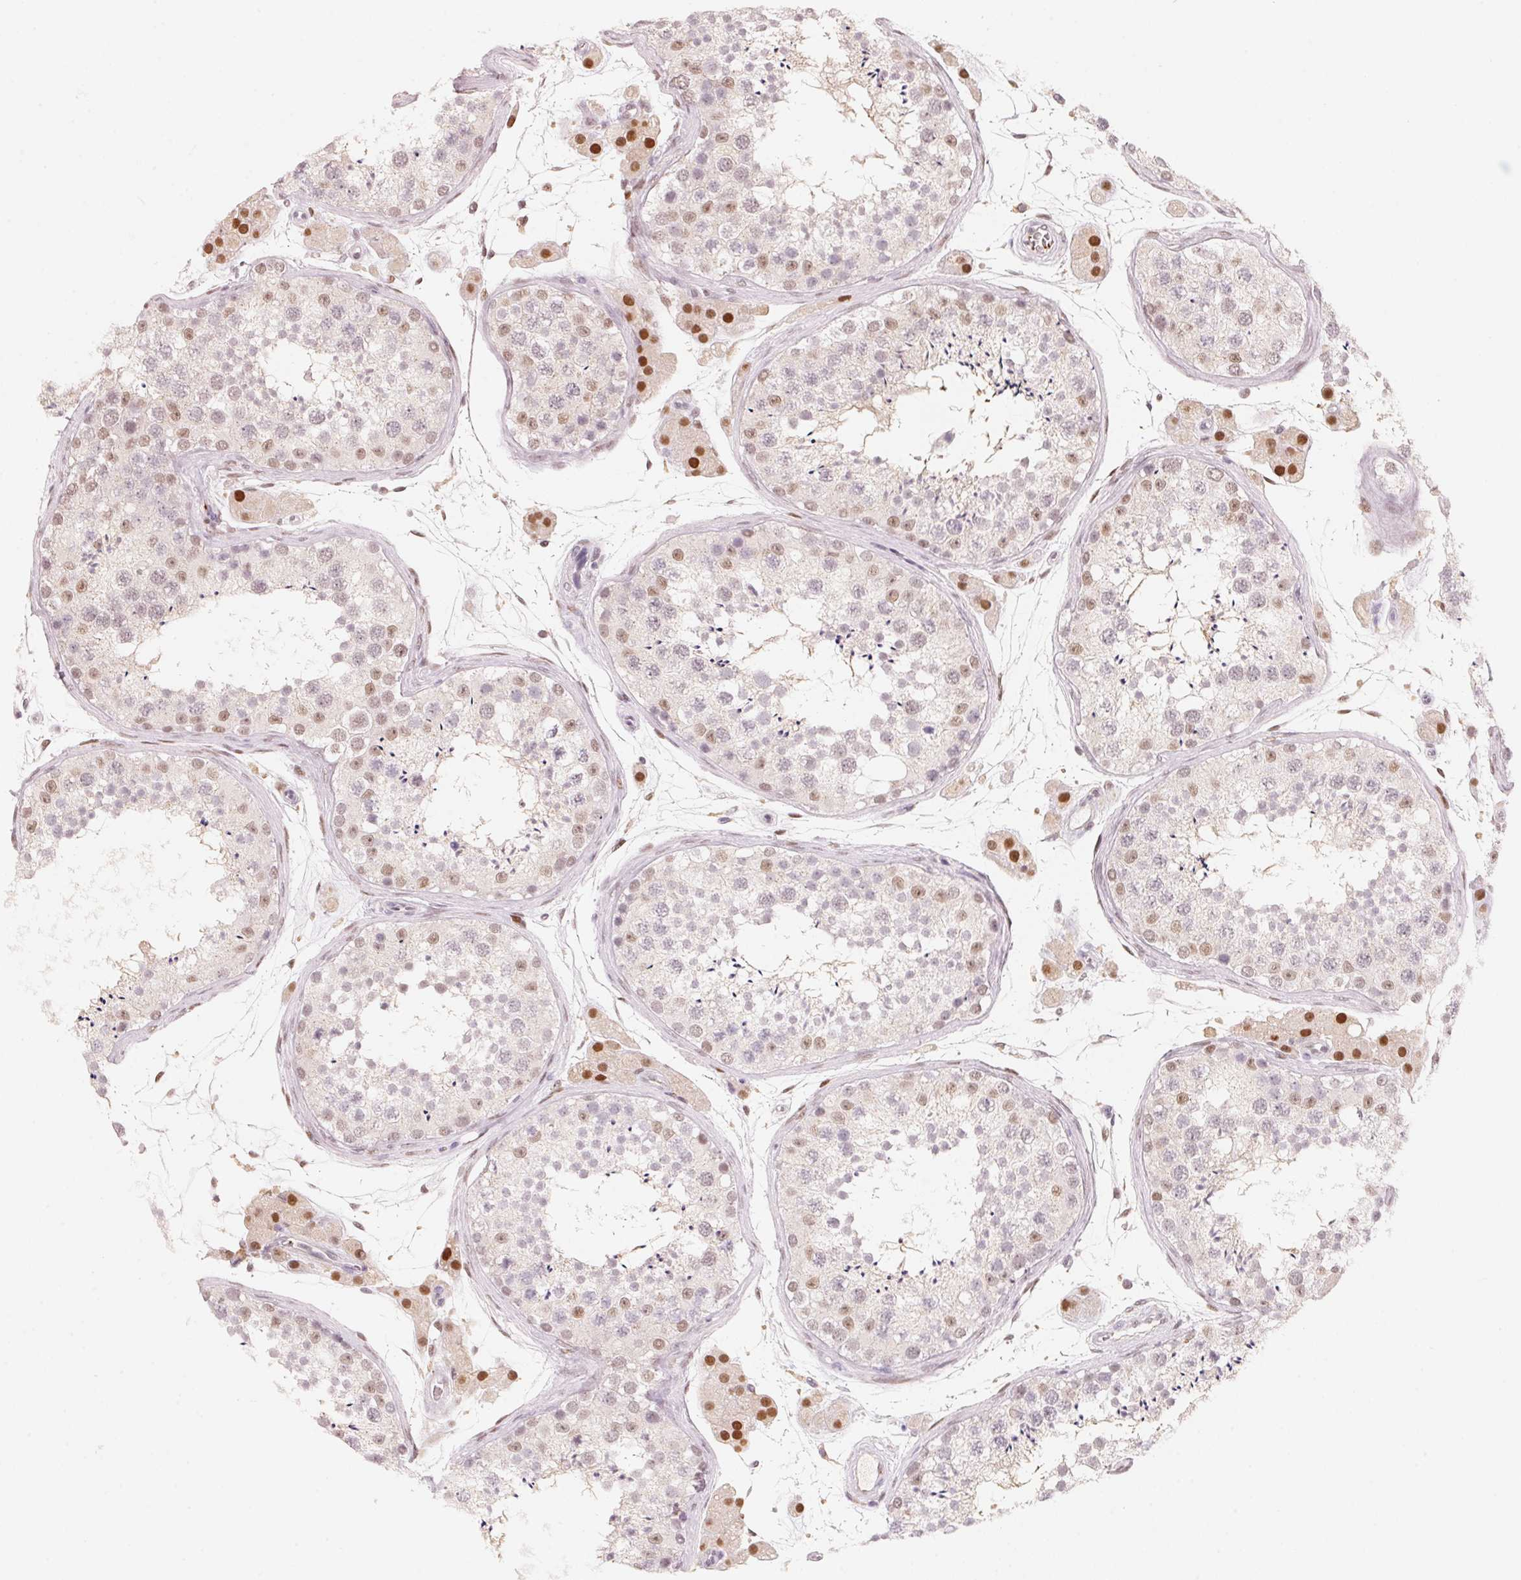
{"staining": {"intensity": "moderate", "quantity": "<25%", "location": "nuclear"}, "tissue": "testis", "cell_type": "Cells in seminiferous ducts", "image_type": "normal", "snomed": [{"axis": "morphology", "description": "Normal tissue, NOS"}, {"axis": "topography", "description": "Testis"}], "caption": "Immunohistochemistry (IHC) micrograph of normal testis: testis stained using immunohistochemistry (IHC) exhibits low levels of moderate protein expression localized specifically in the nuclear of cells in seminiferous ducts, appearing as a nuclear brown color.", "gene": "ARHGAP22", "patient": {"sex": "male", "age": 41}}